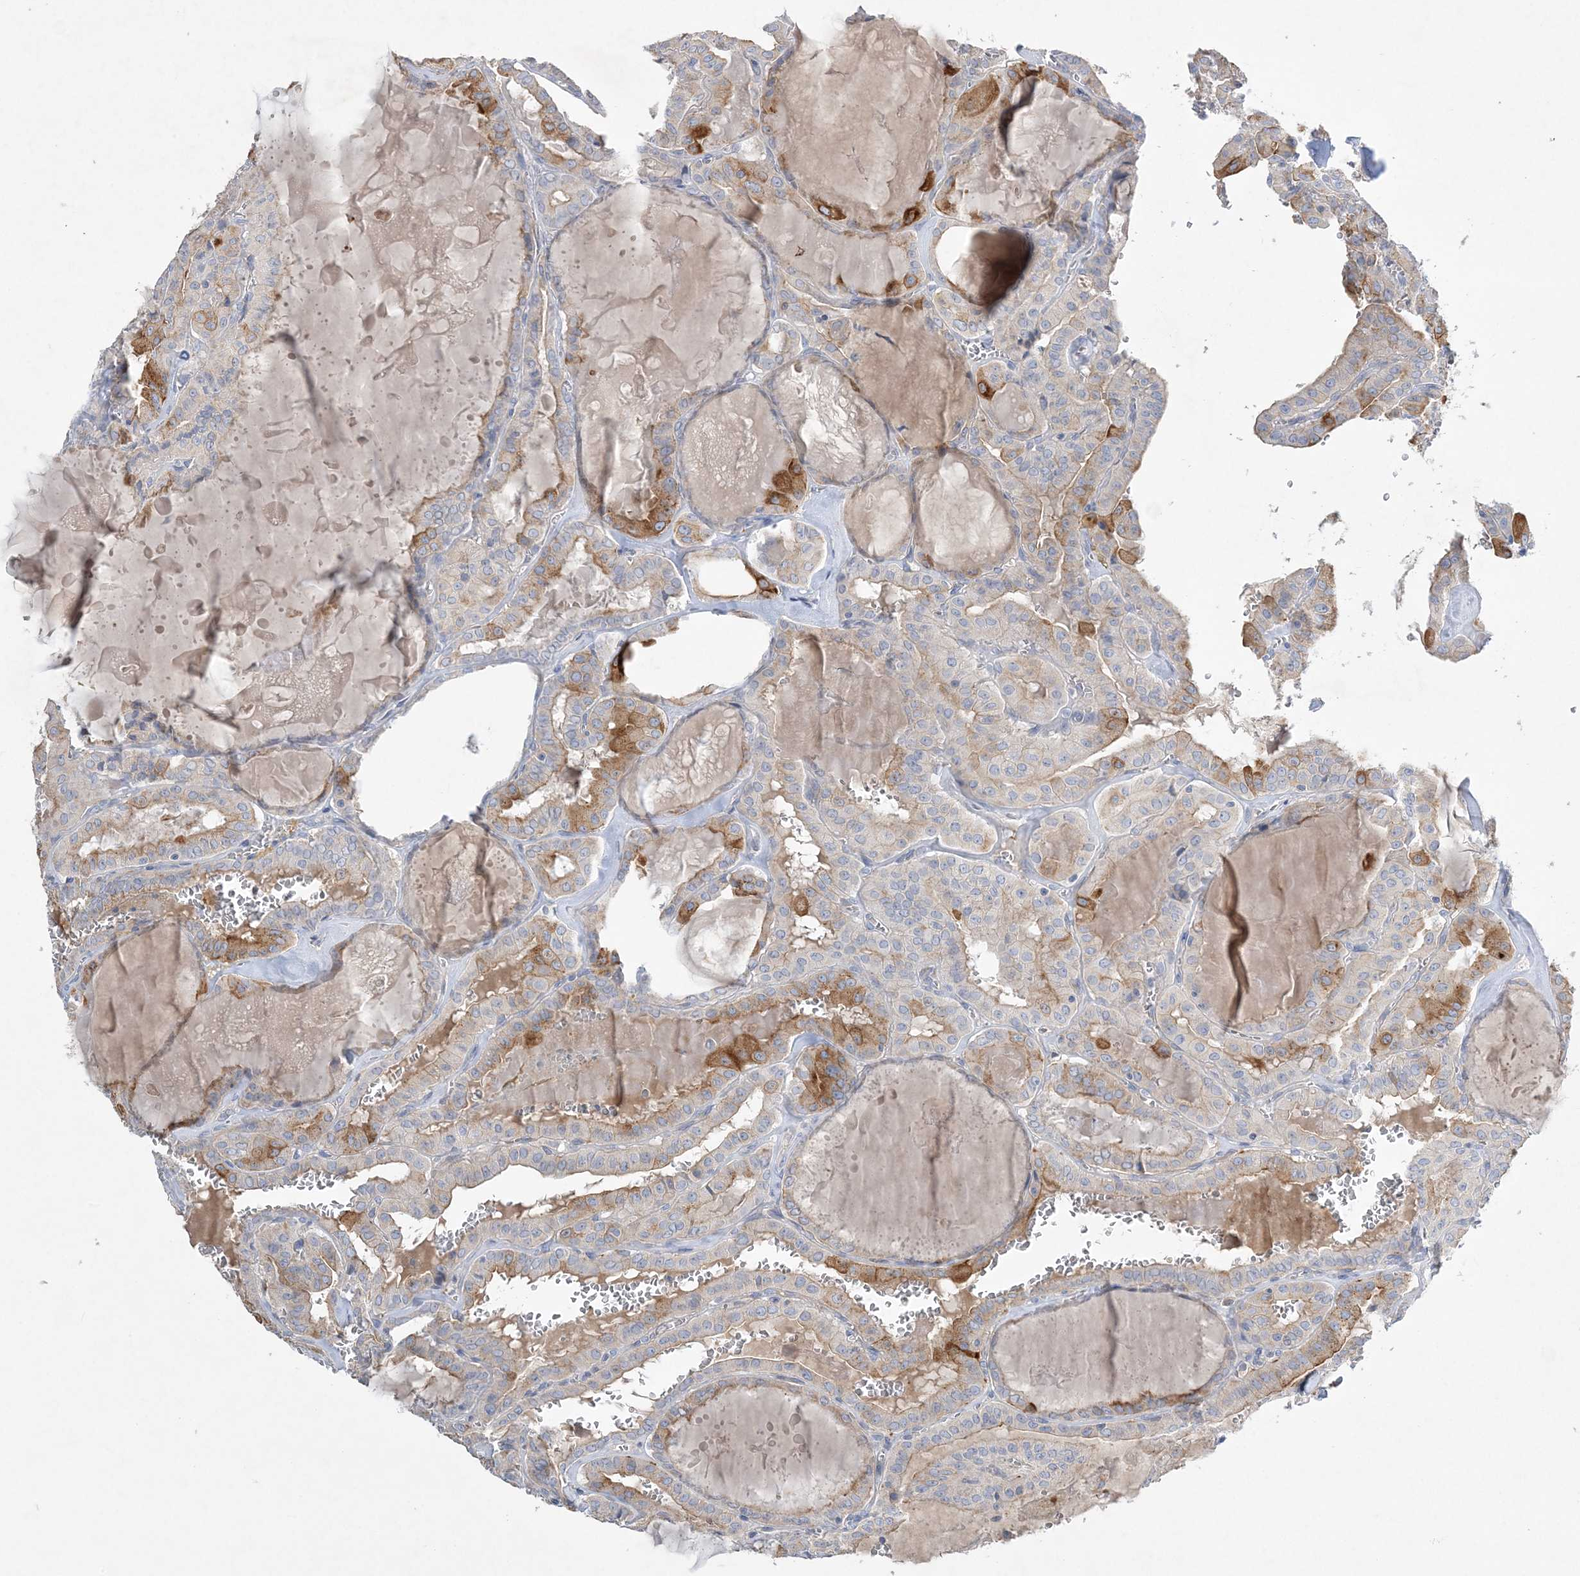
{"staining": {"intensity": "moderate", "quantity": "<25%", "location": "cytoplasmic/membranous"}, "tissue": "thyroid cancer", "cell_type": "Tumor cells", "image_type": "cancer", "snomed": [{"axis": "morphology", "description": "Papillary adenocarcinoma, NOS"}, {"axis": "topography", "description": "Thyroid gland"}], "caption": "Protein expression analysis of human papillary adenocarcinoma (thyroid) reveals moderate cytoplasmic/membranous expression in about <25% of tumor cells.", "gene": "ADCK2", "patient": {"sex": "male", "age": 52}}